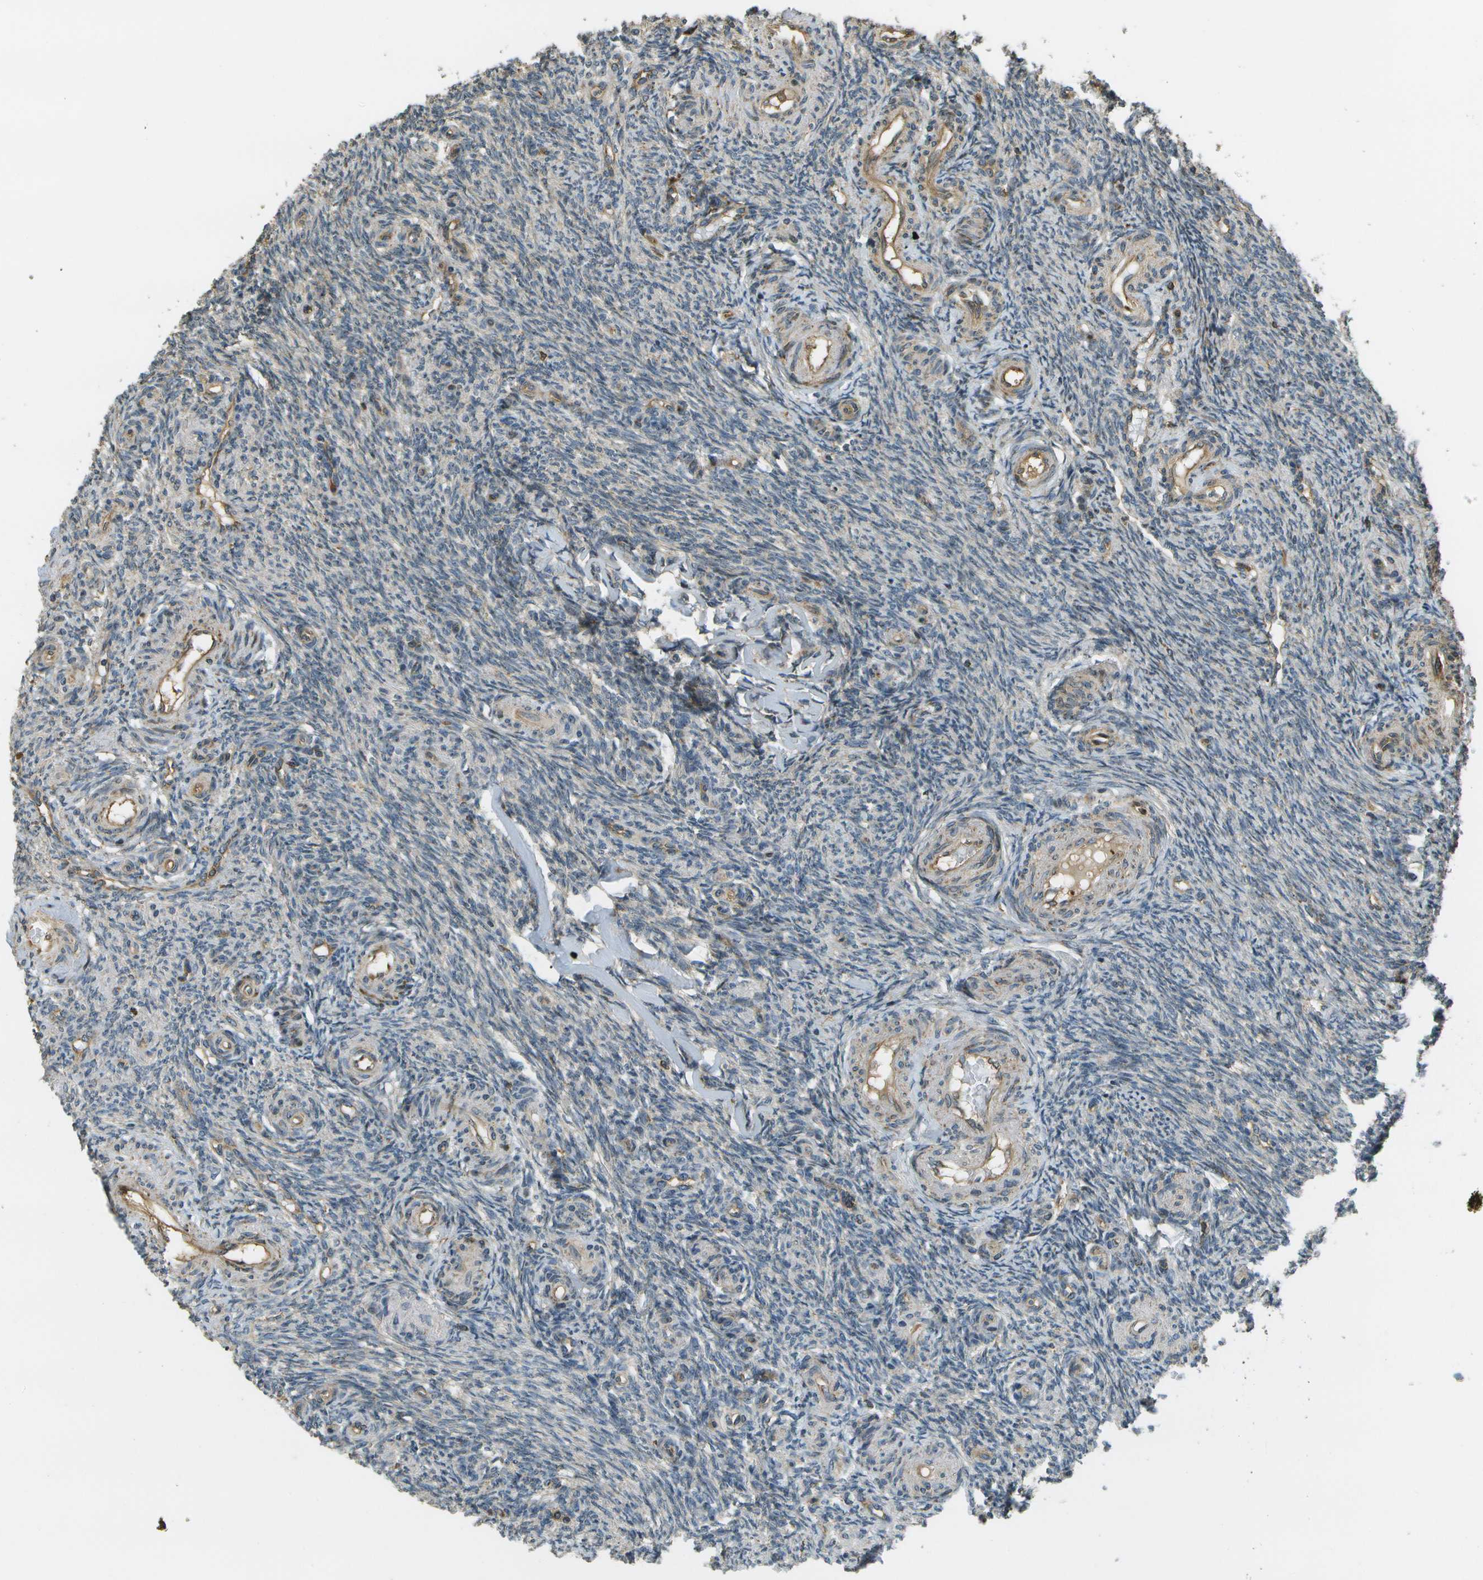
{"staining": {"intensity": "moderate", "quantity": ">75%", "location": "cytoplasmic/membranous,nuclear"}, "tissue": "ovary", "cell_type": "Follicle cells", "image_type": "normal", "snomed": [{"axis": "morphology", "description": "Normal tissue, NOS"}, {"axis": "topography", "description": "Ovary"}], "caption": "This is a histology image of IHC staining of normal ovary, which shows moderate expression in the cytoplasmic/membranous,nuclear of follicle cells.", "gene": "LRP12", "patient": {"sex": "female", "age": 41}}